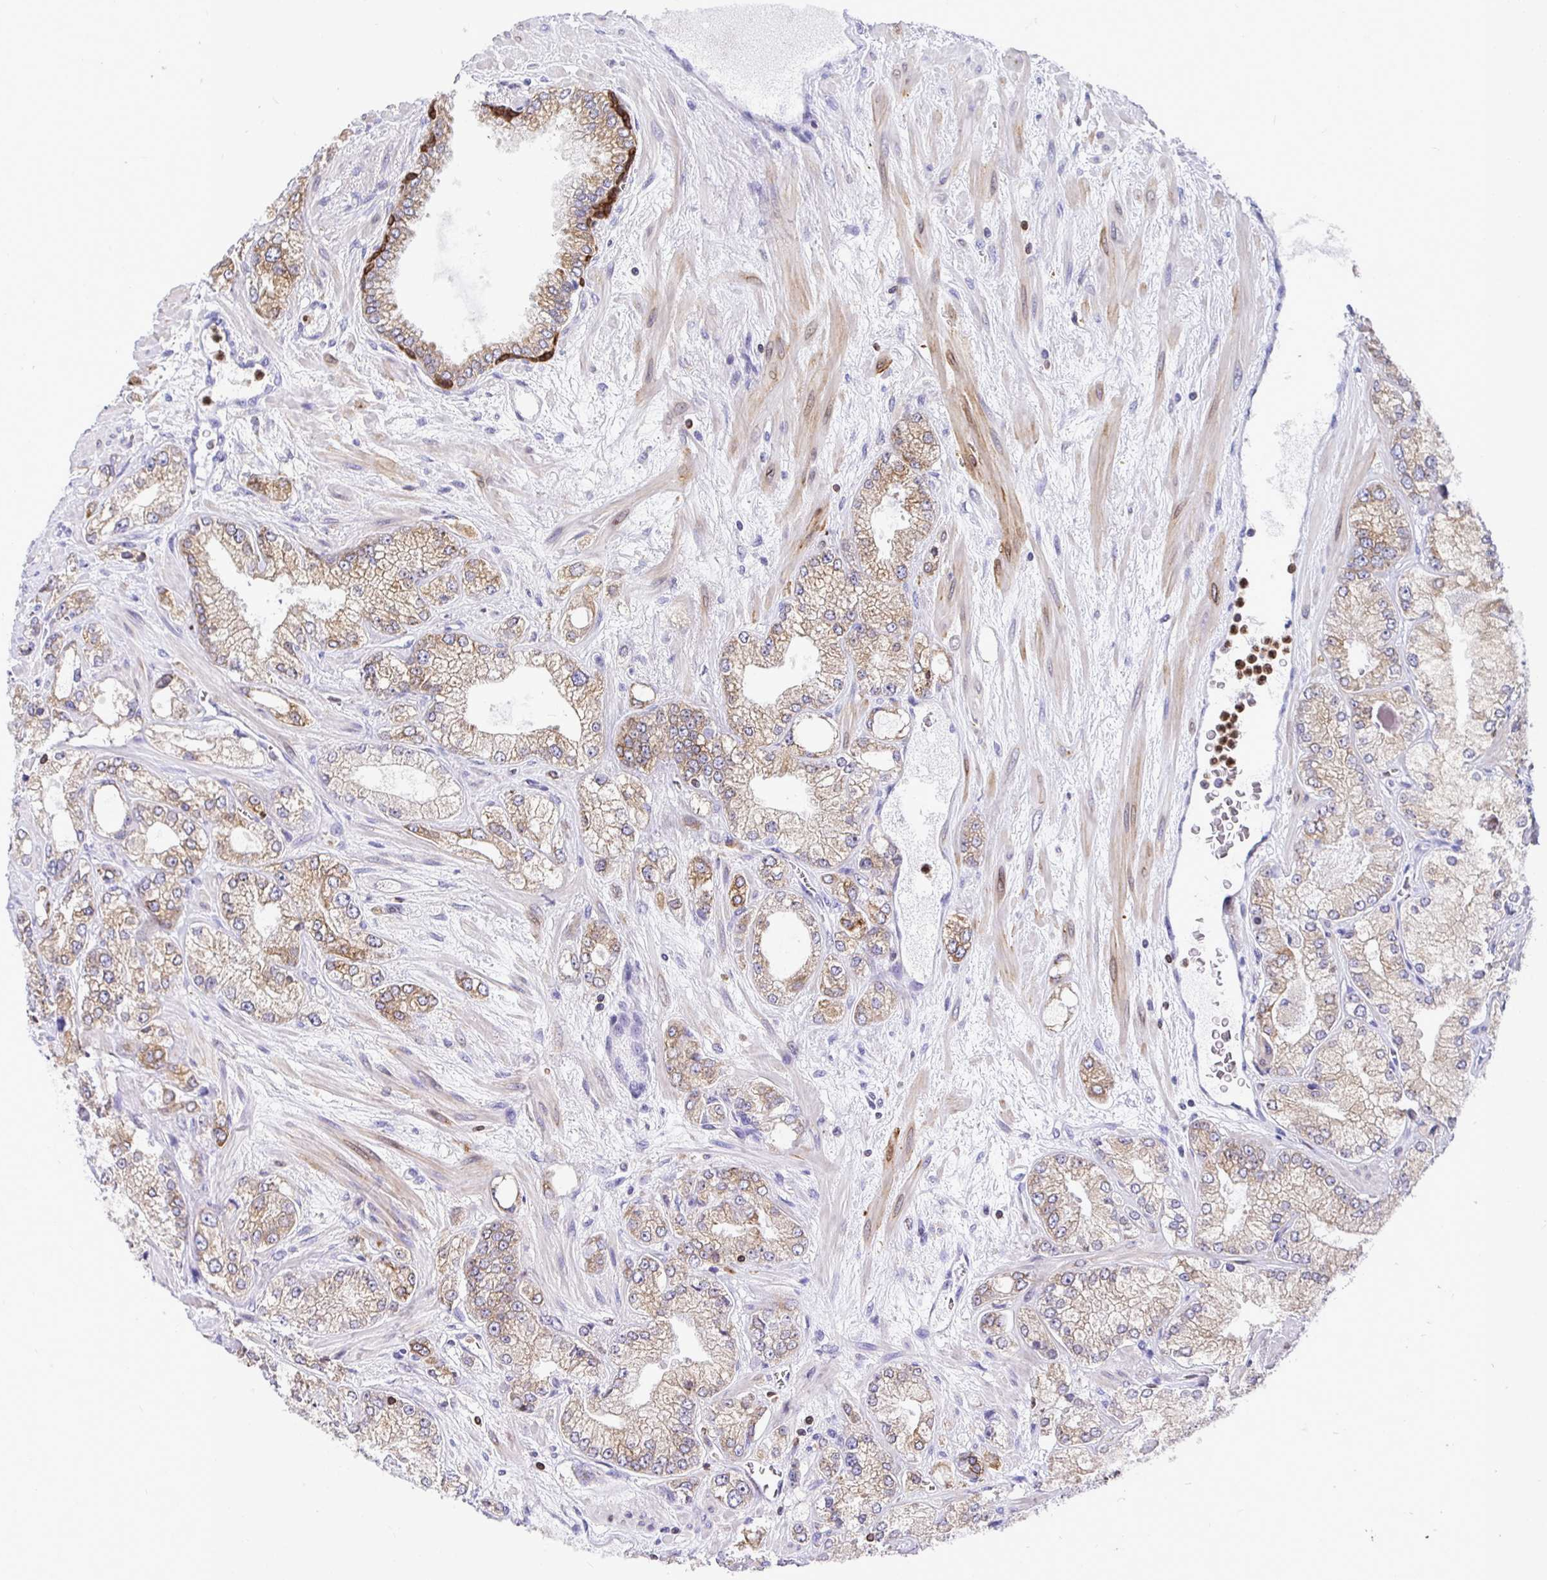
{"staining": {"intensity": "weak", "quantity": ">75%", "location": "cytoplasmic/membranous"}, "tissue": "prostate cancer", "cell_type": "Tumor cells", "image_type": "cancer", "snomed": [{"axis": "morphology", "description": "Normal tissue, NOS"}, {"axis": "morphology", "description": "Adenocarcinoma, High grade"}, {"axis": "topography", "description": "Prostate"}, {"axis": "topography", "description": "Peripheral nerve tissue"}], "caption": "DAB immunohistochemical staining of human high-grade adenocarcinoma (prostate) exhibits weak cytoplasmic/membranous protein staining in approximately >75% of tumor cells.", "gene": "TP53I11", "patient": {"sex": "male", "age": 68}}